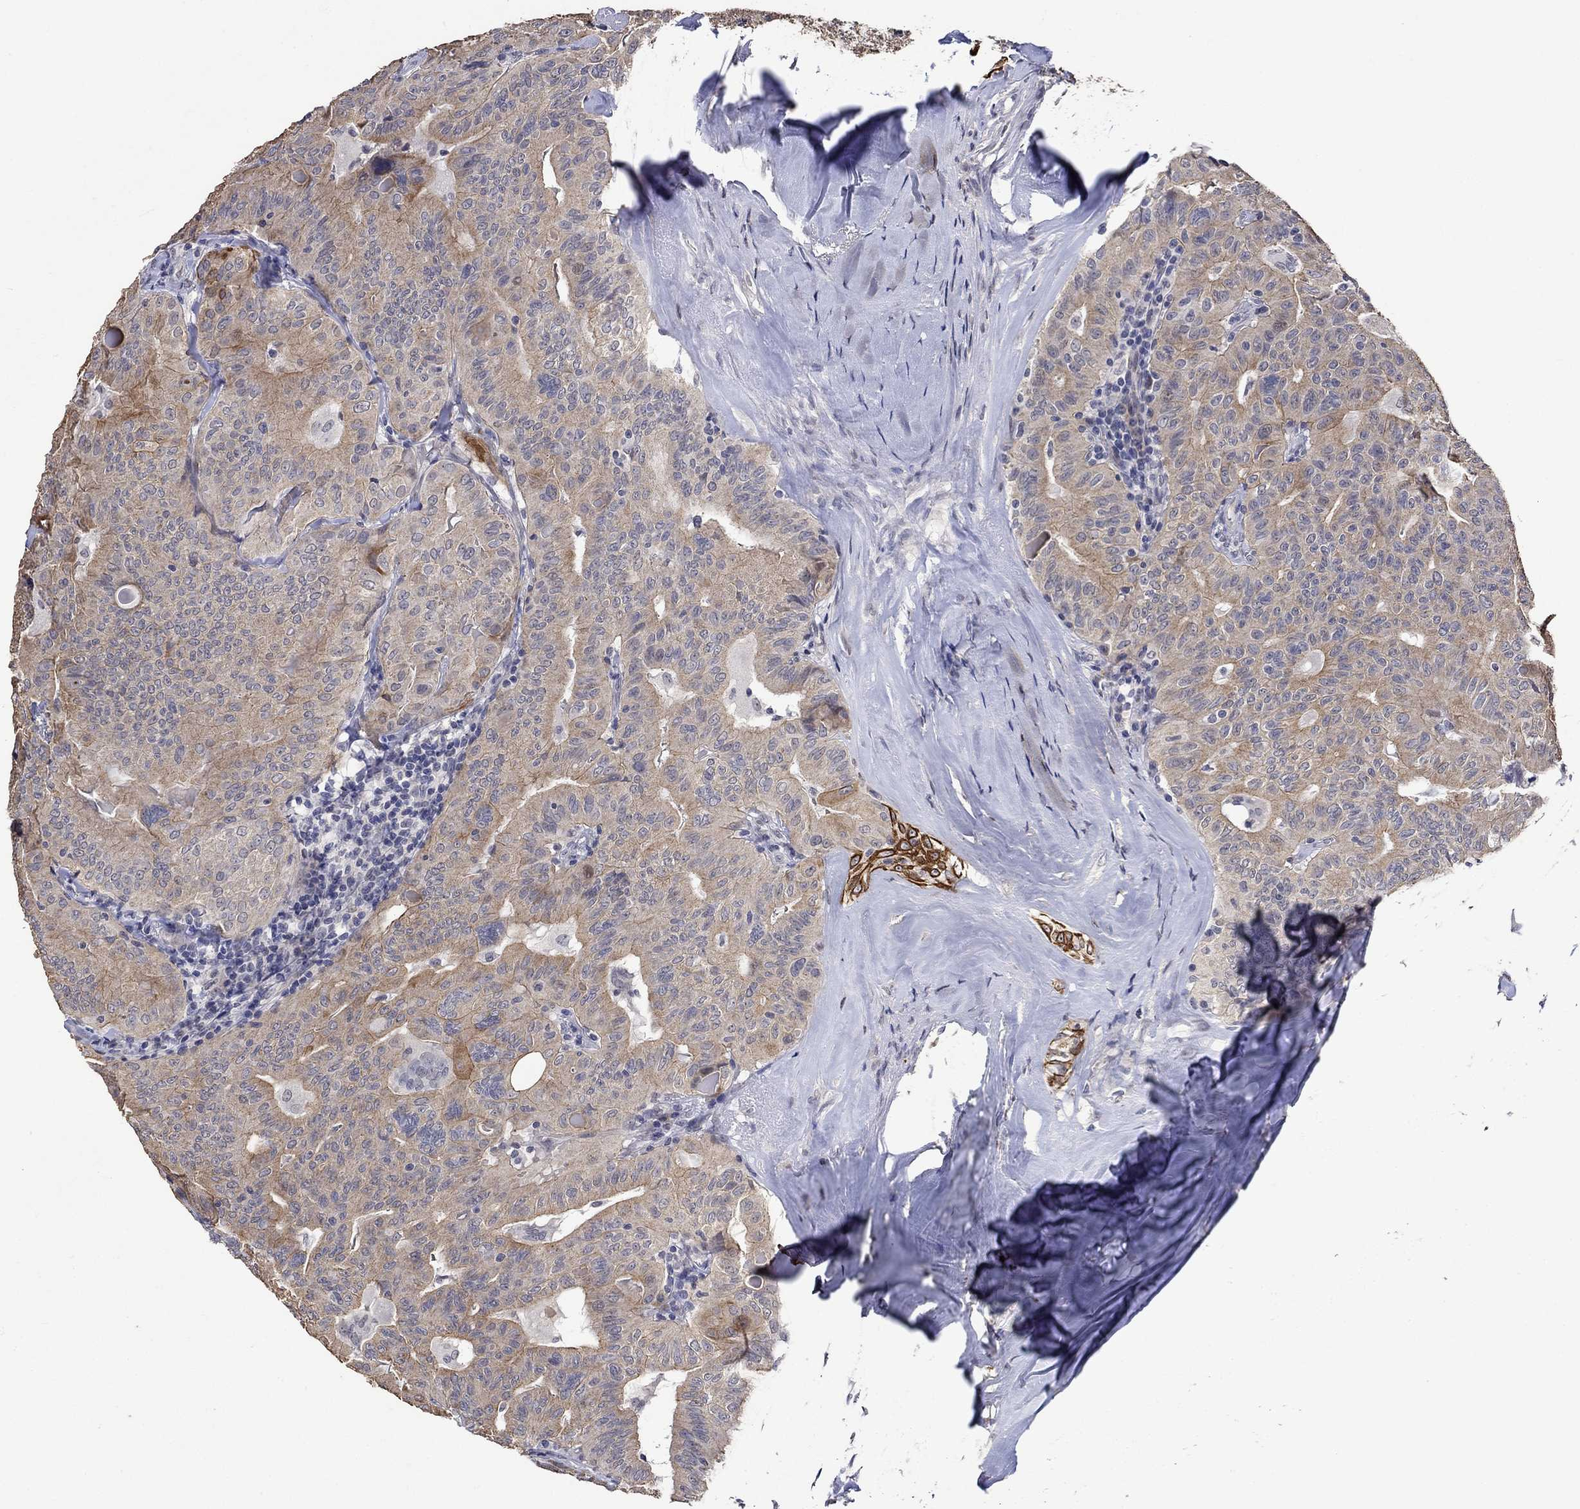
{"staining": {"intensity": "moderate", "quantity": "25%-75%", "location": "cytoplasmic/membranous"}, "tissue": "thyroid cancer", "cell_type": "Tumor cells", "image_type": "cancer", "snomed": [{"axis": "morphology", "description": "Papillary adenocarcinoma, NOS"}, {"axis": "topography", "description": "Thyroid gland"}], "caption": "Immunohistochemical staining of papillary adenocarcinoma (thyroid) exhibits medium levels of moderate cytoplasmic/membranous protein positivity in approximately 25%-75% of tumor cells. The protein is stained brown, and the nuclei are stained in blue (DAB IHC with brightfield microscopy, high magnification).", "gene": "DDX3Y", "patient": {"sex": "female", "age": 68}}